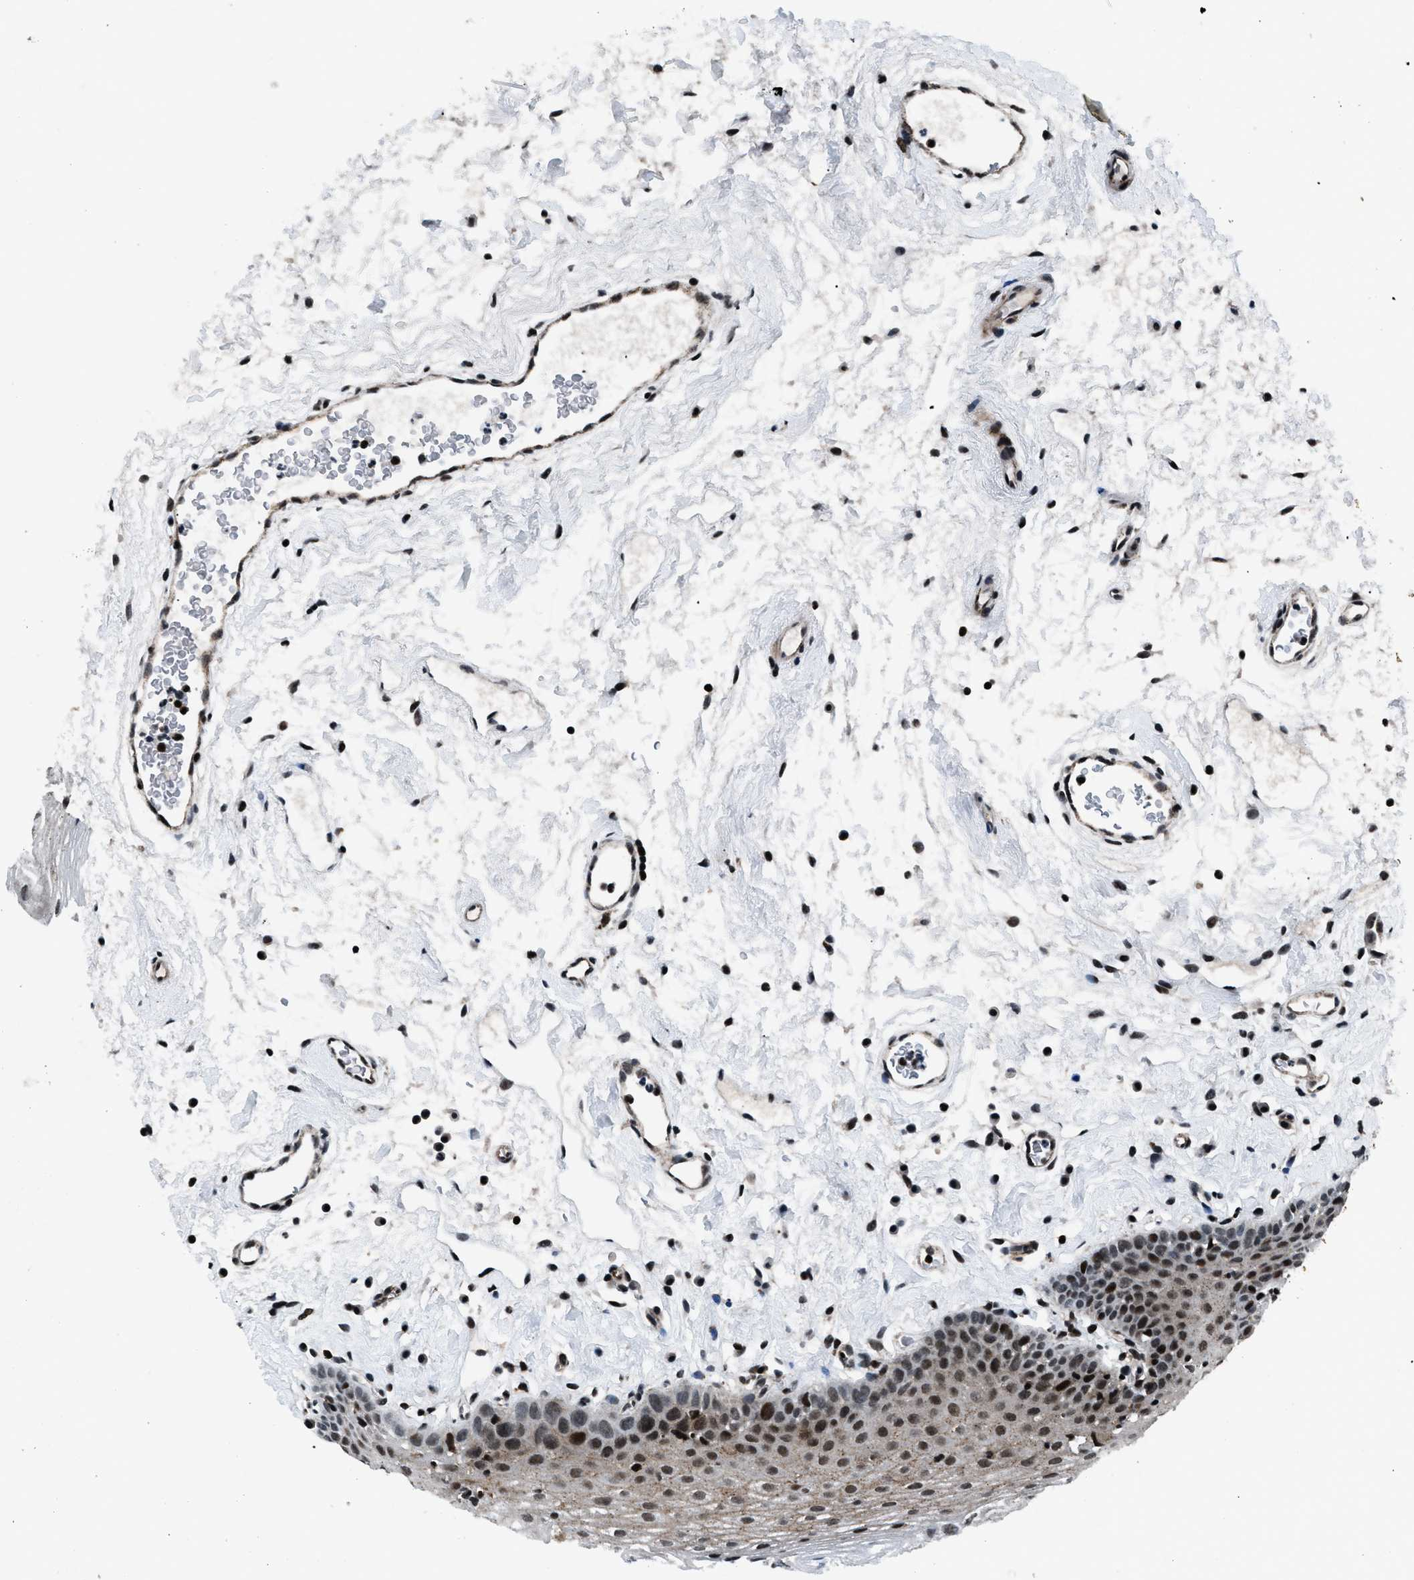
{"staining": {"intensity": "strong", "quantity": ">75%", "location": "nuclear"}, "tissue": "oral mucosa", "cell_type": "Squamous epithelial cells", "image_type": "normal", "snomed": [{"axis": "morphology", "description": "Normal tissue, NOS"}, {"axis": "topography", "description": "Oral tissue"}], "caption": "This histopathology image displays unremarkable oral mucosa stained with IHC to label a protein in brown. The nuclear of squamous epithelial cells show strong positivity for the protein. Nuclei are counter-stained blue.", "gene": "SMARCB1", "patient": {"sex": "male", "age": 66}}